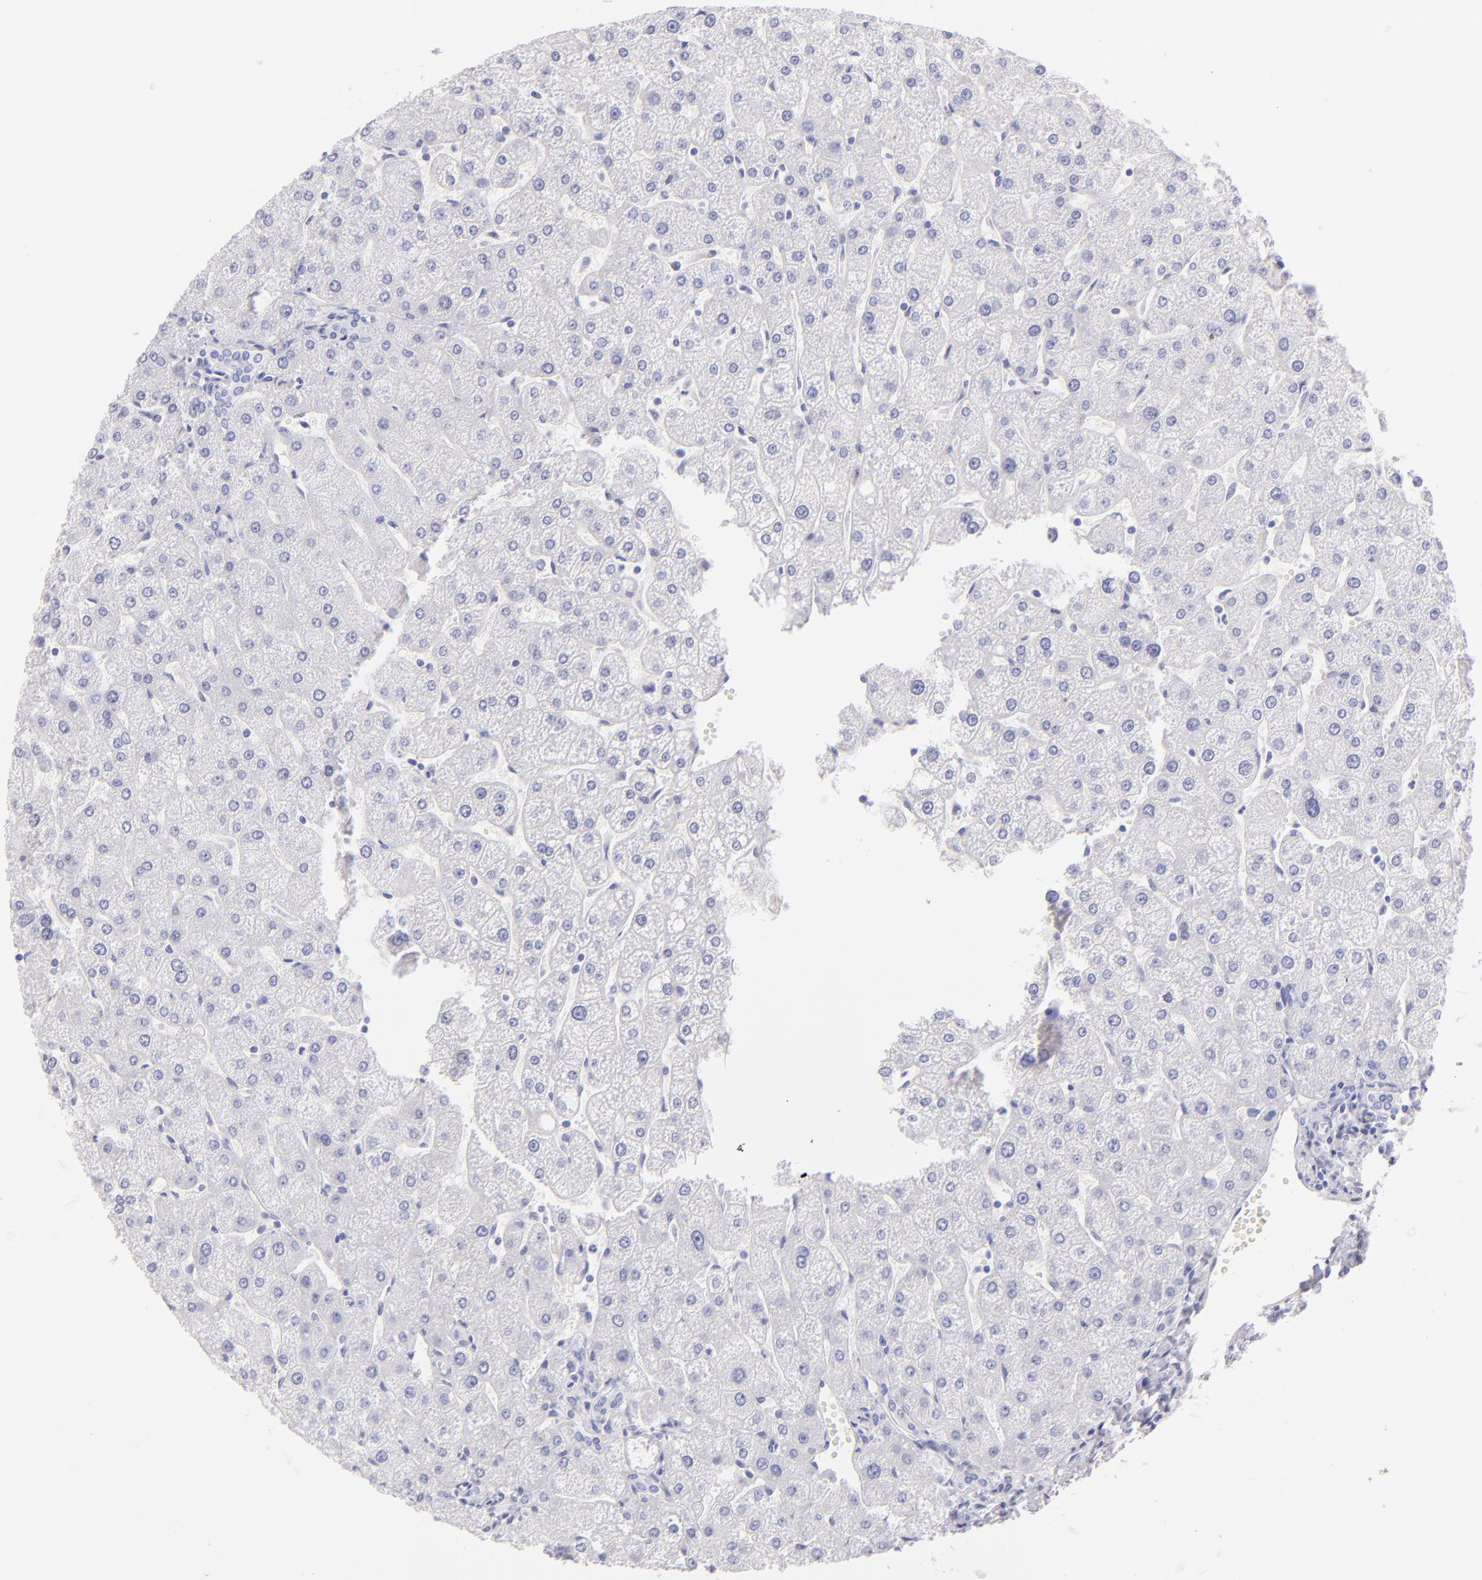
{"staining": {"intensity": "negative", "quantity": "none", "location": "none"}, "tissue": "liver", "cell_type": "Cholangiocytes", "image_type": "normal", "snomed": [{"axis": "morphology", "description": "Normal tissue, NOS"}, {"axis": "topography", "description": "Liver"}], "caption": "Image shows no protein expression in cholangiocytes of normal liver.", "gene": "SDC1", "patient": {"sex": "male", "age": 67}}